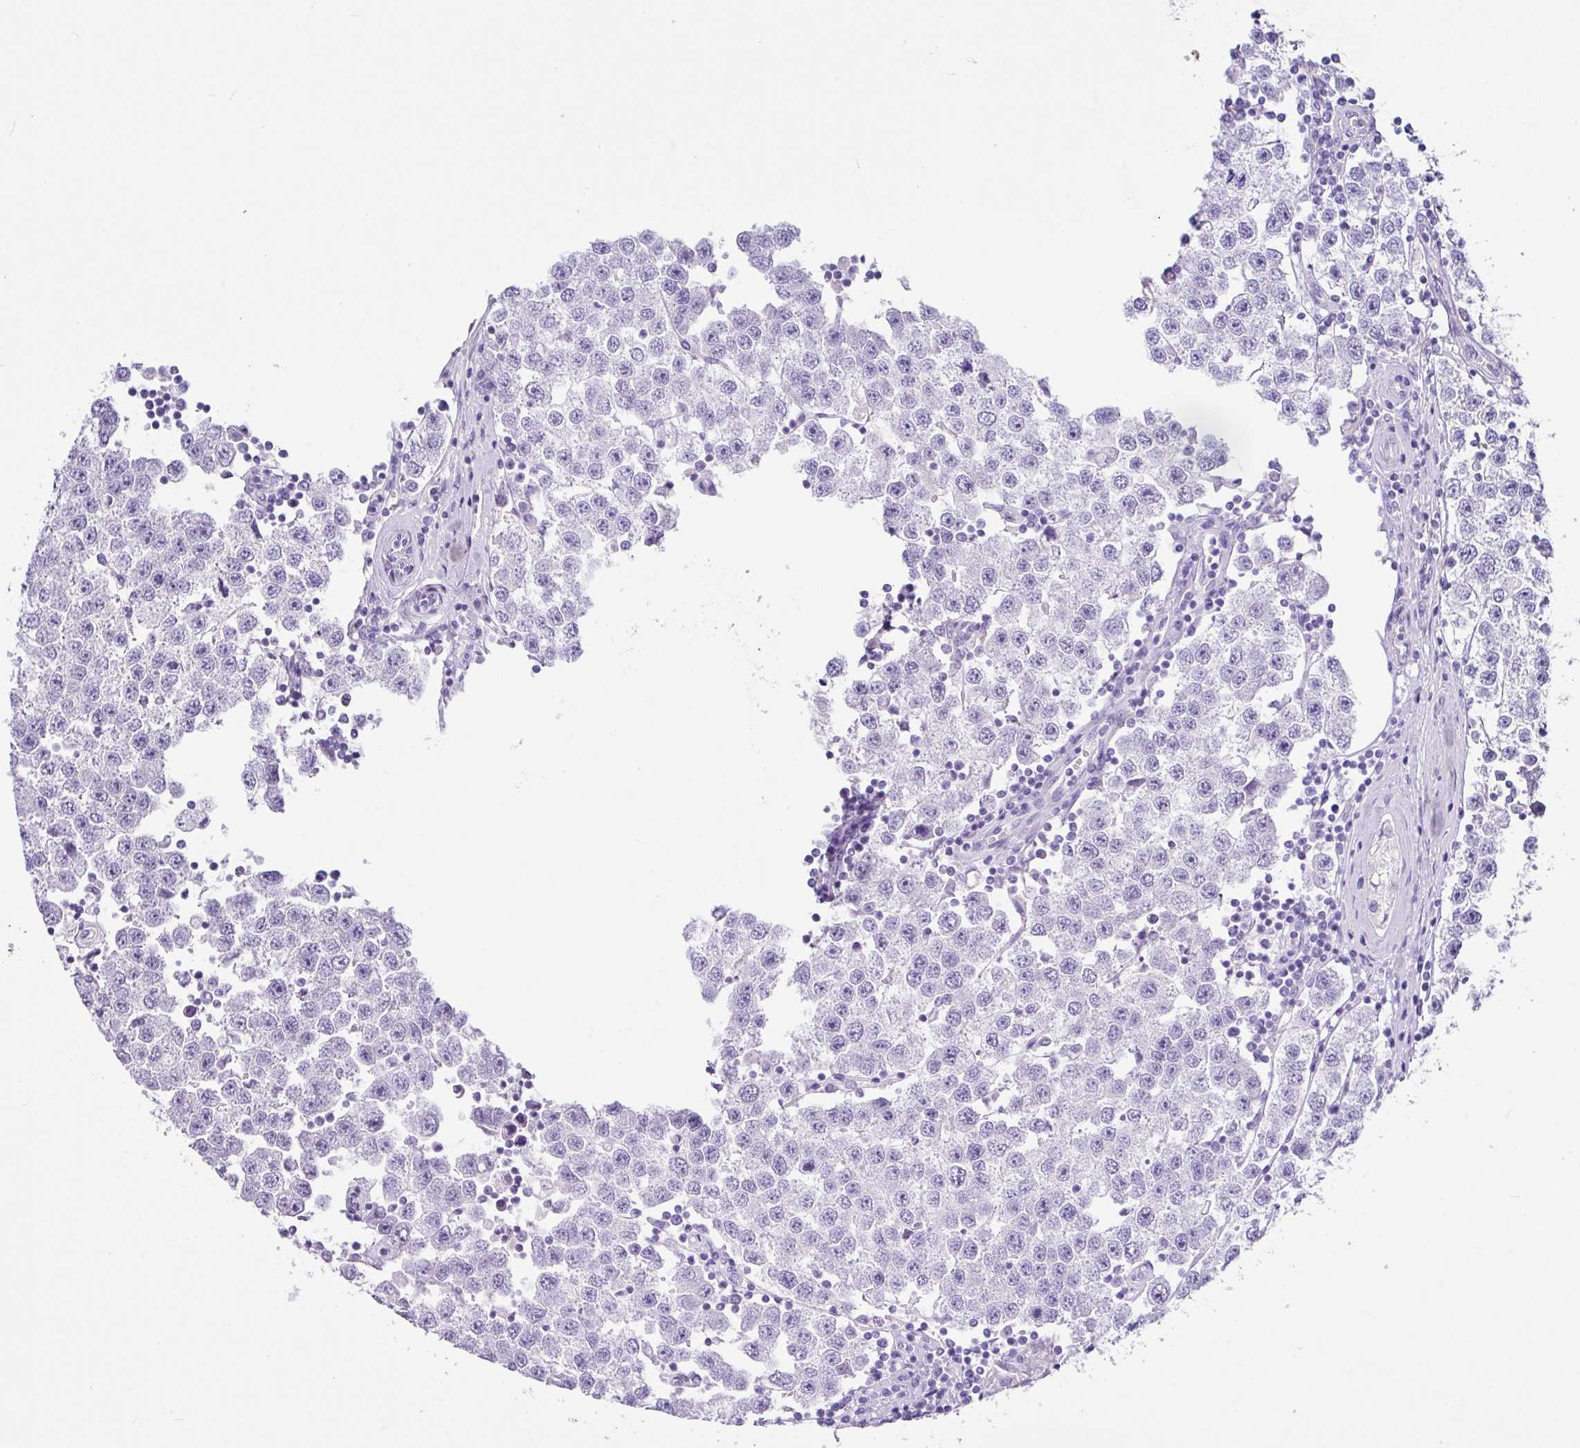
{"staining": {"intensity": "negative", "quantity": "none", "location": "none"}, "tissue": "testis cancer", "cell_type": "Tumor cells", "image_type": "cancer", "snomed": [{"axis": "morphology", "description": "Seminoma, NOS"}, {"axis": "topography", "description": "Testis"}], "caption": "The IHC micrograph has no significant expression in tumor cells of testis cancer (seminoma) tissue. (DAB immunohistochemistry with hematoxylin counter stain).", "gene": "ZG16", "patient": {"sex": "male", "age": 34}}